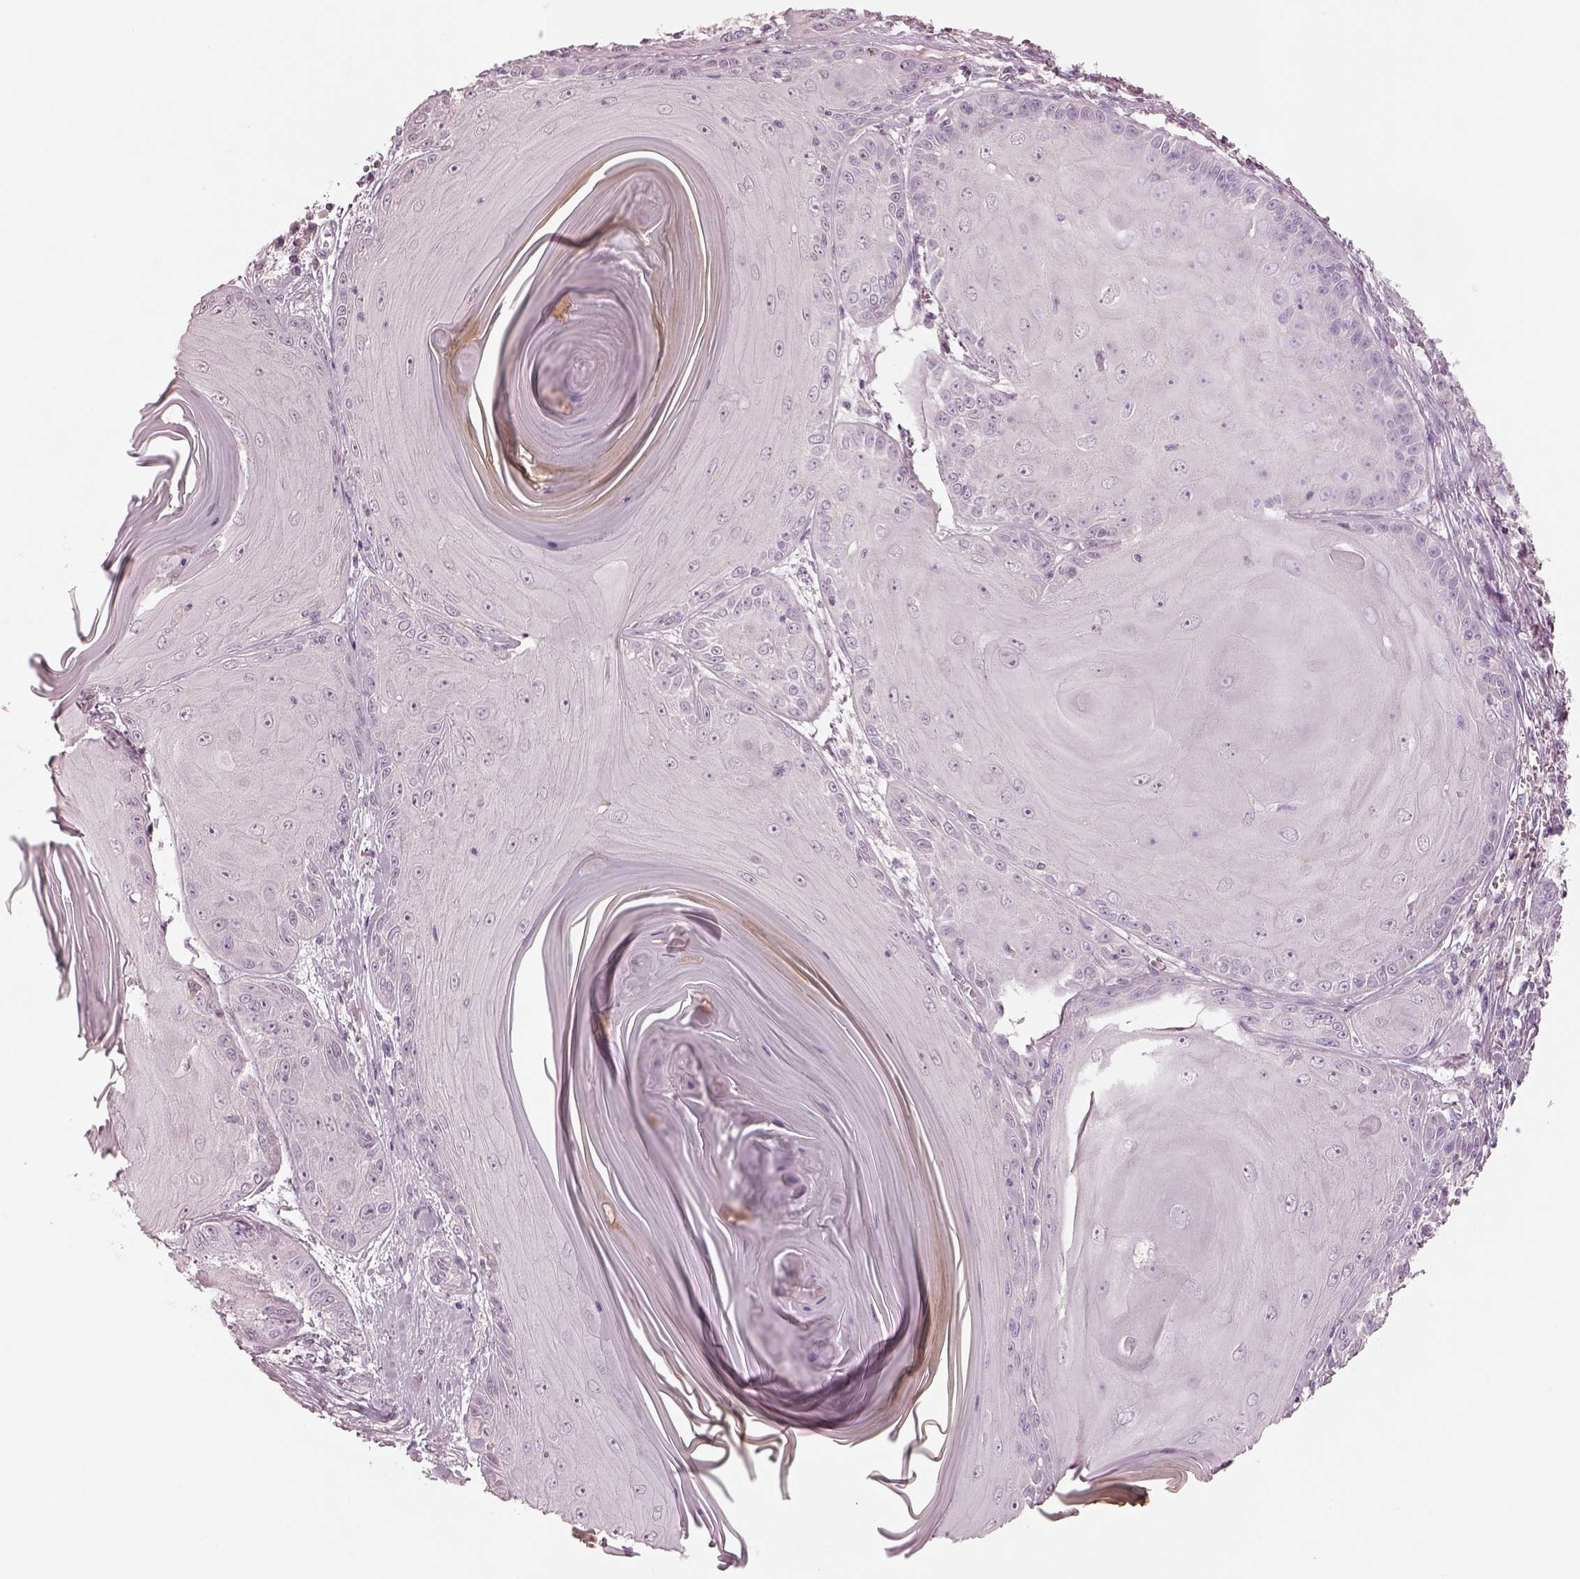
{"staining": {"intensity": "negative", "quantity": "none", "location": "none"}, "tissue": "skin cancer", "cell_type": "Tumor cells", "image_type": "cancer", "snomed": [{"axis": "morphology", "description": "Squamous cell carcinoma, NOS"}, {"axis": "topography", "description": "Skin"}, {"axis": "topography", "description": "Vulva"}], "caption": "This is an immunohistochemistry (IHC) micrograph of human skin squamous cell carcinoma. There is no positivity in tumor cells.", "gene": "SPATA6L", "patient": {"sex": "female", "age": 85}}